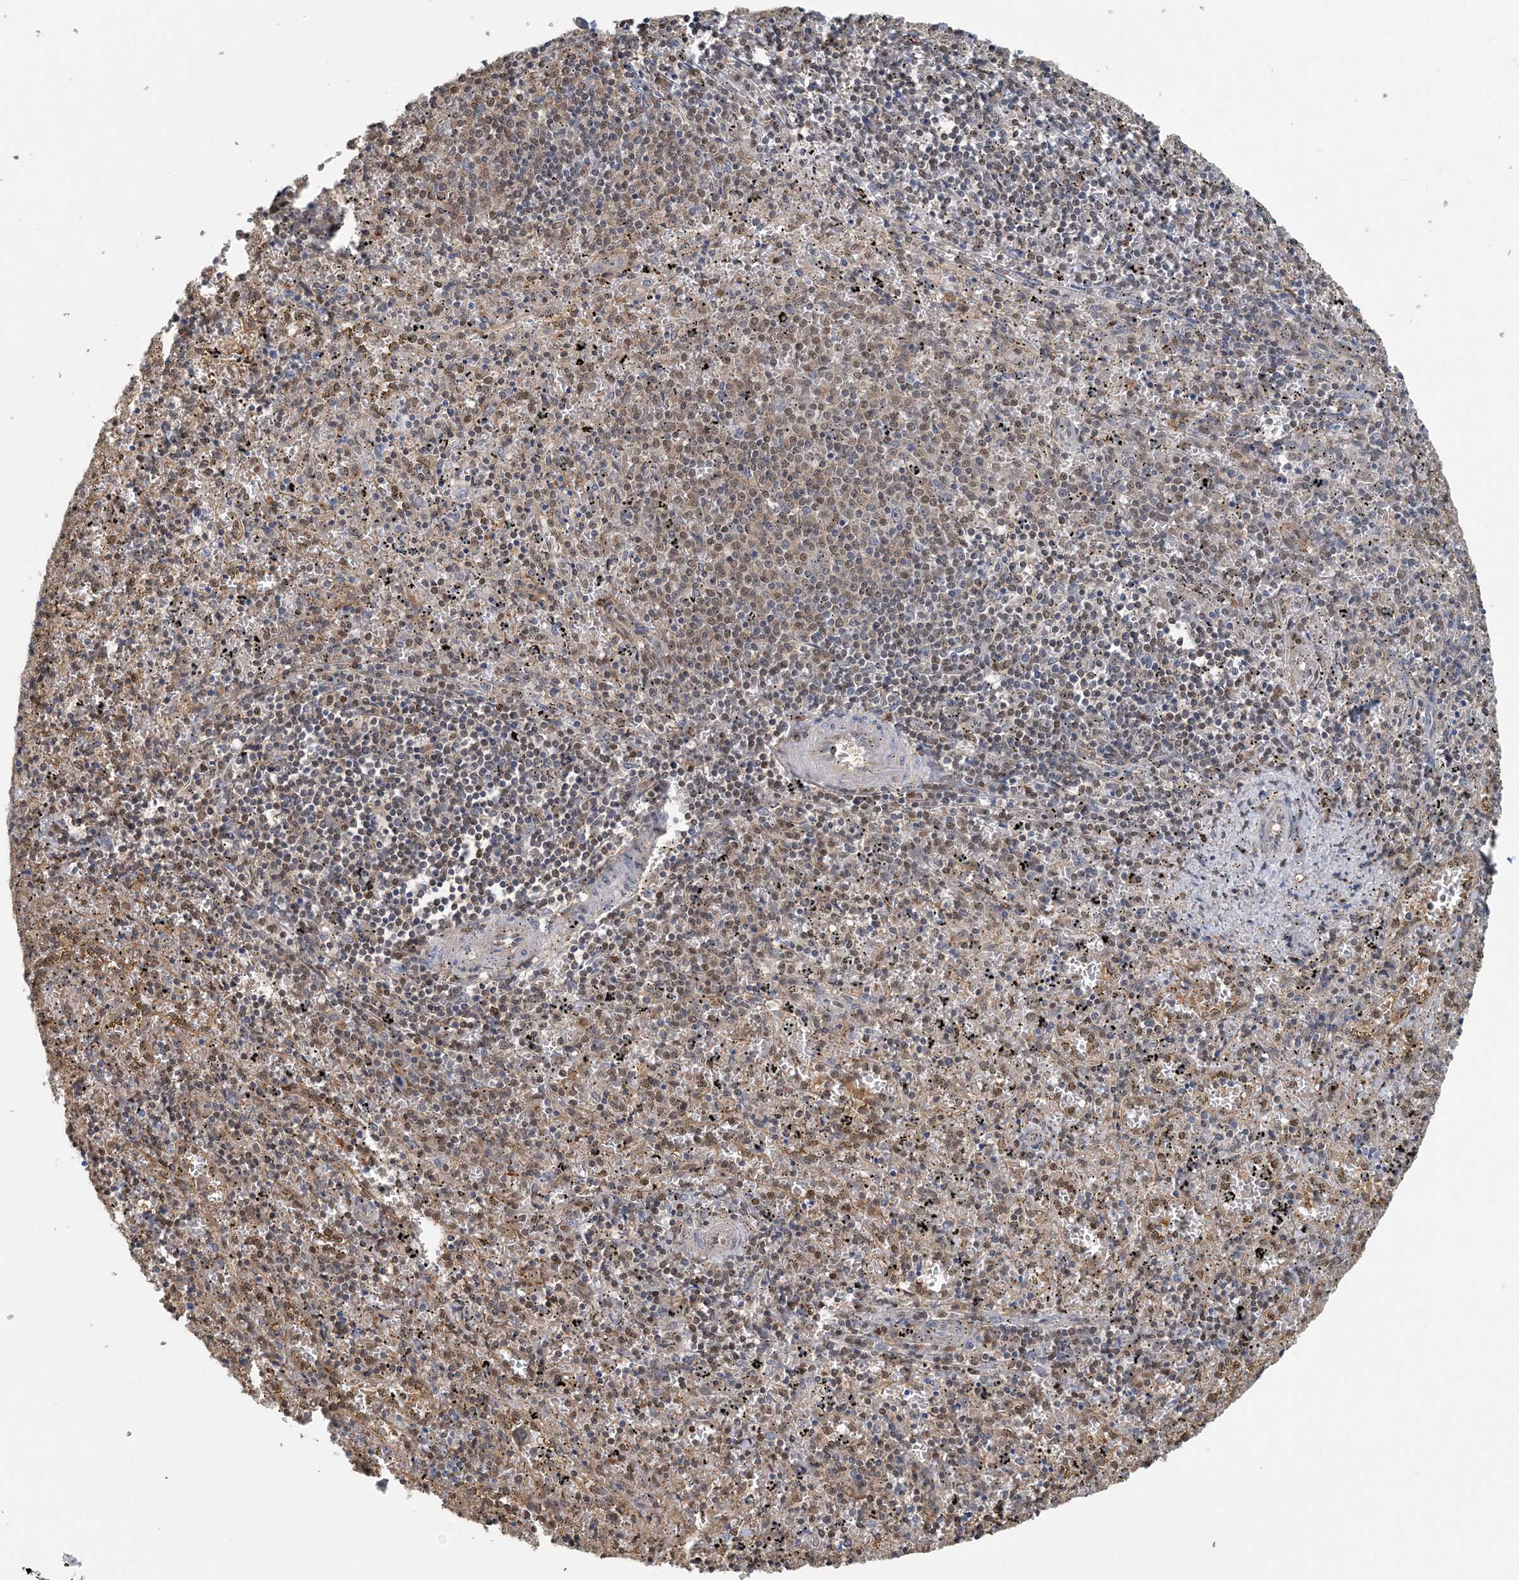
{"staining": {"intensity": "moderate", "quantity": "25%-75%", "location": "cytoplasmic/membranous"}, "tissue": "spleen", "cell_type": "Cells in red pulp", "image_type": "normal", "snomed": [{"axis": "morphology", "description": "Normal tissue, NOS"}, {"axis": "topography", "description": "Spleen"}], "caption": "A medium amount of moderate cytoplasmic/membranous positivity is present in about 25%-75% of cells in red pulp in unremarkable spleen. (DAB IHC, brown staining for protein, blue staining for nuclei).", "gene": "HIKESHI", "patient": {"sex": "male", "age": 11}}